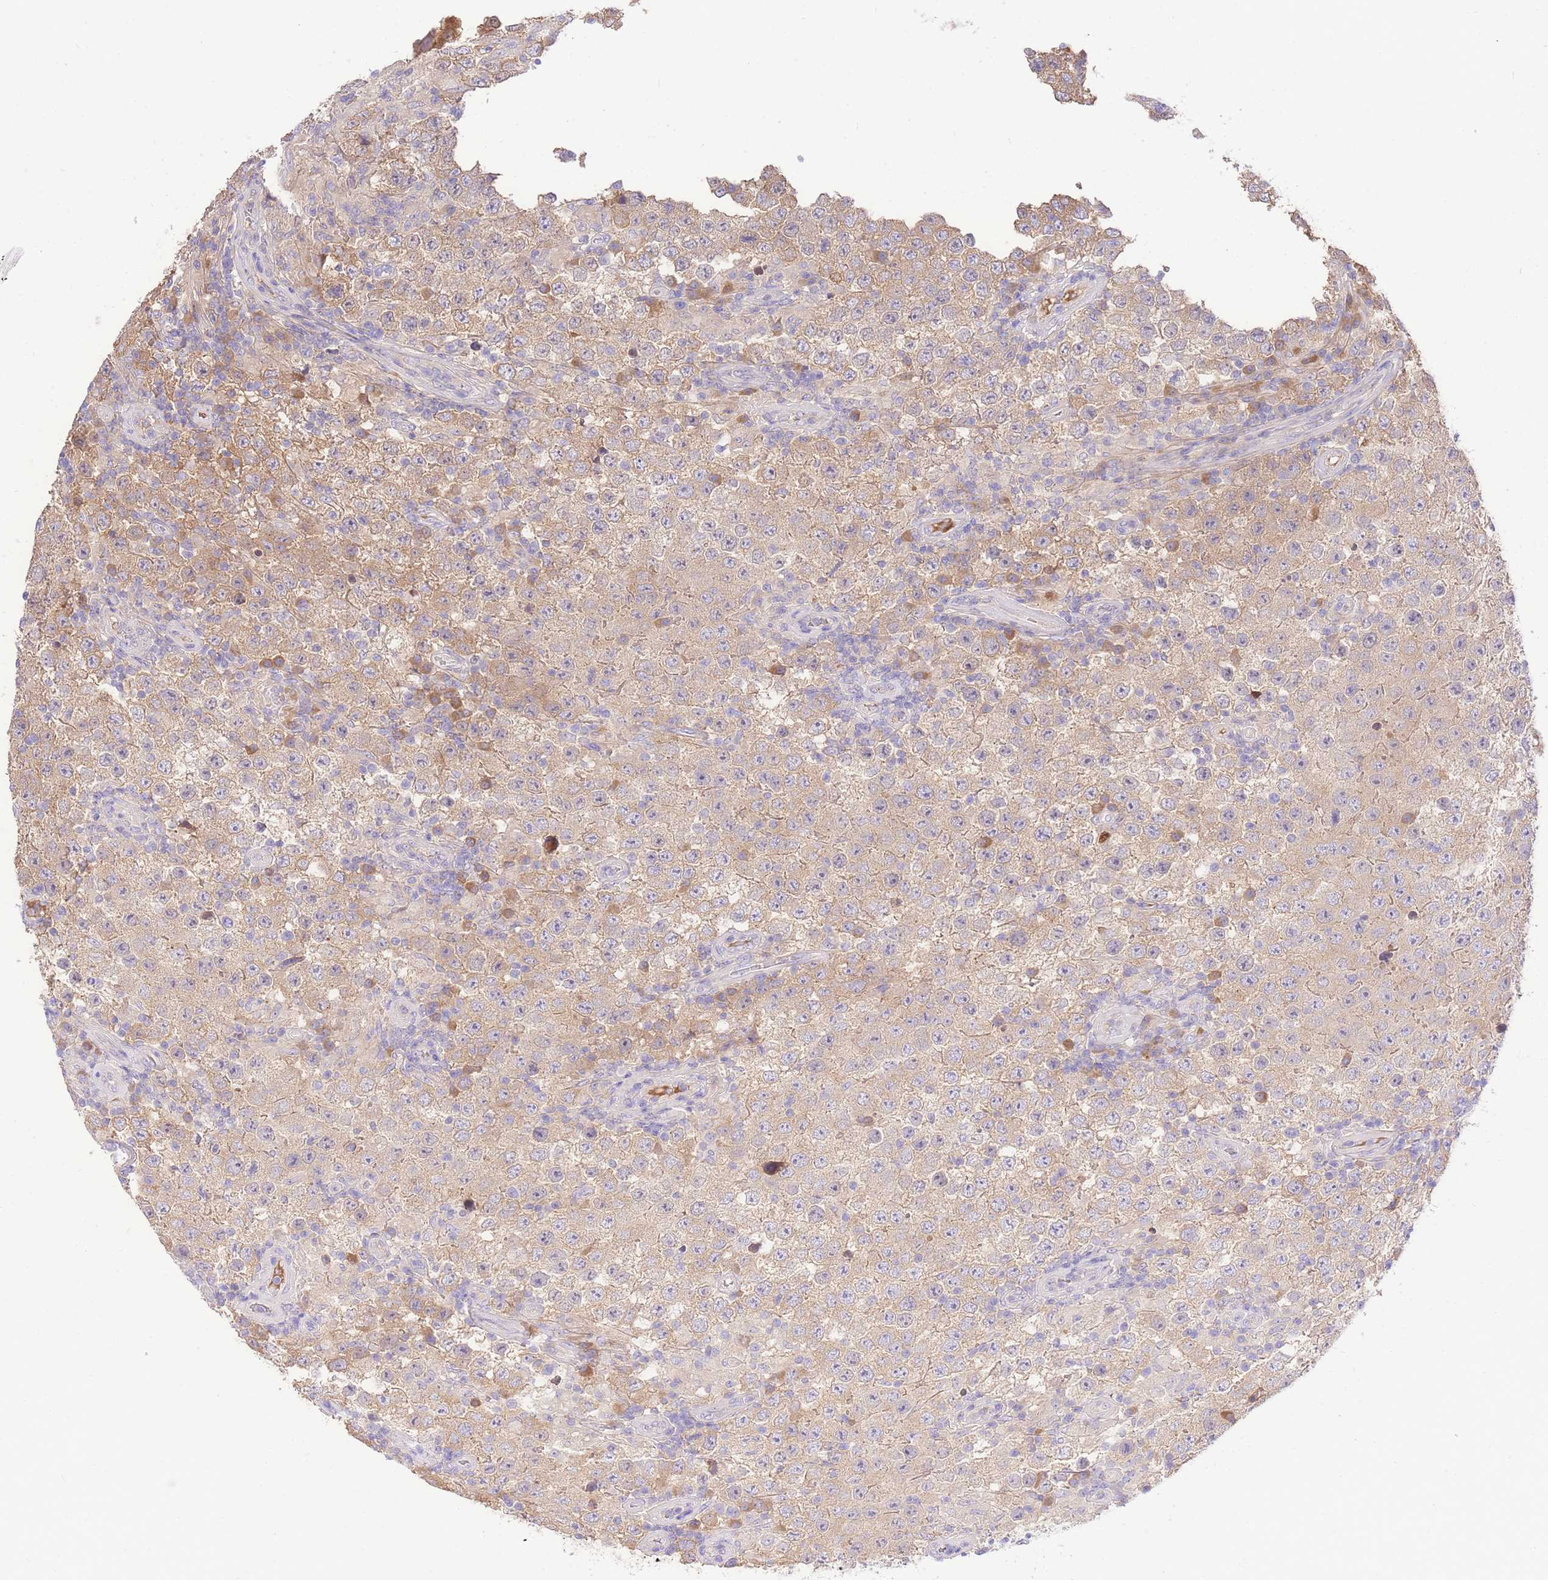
{"staining": {"intensity": "weak", "quantity": ">75%", "location": "cytoplasmic/membranous"}, "tissue": "testis cancer", "cell_type": "Tumor cells", "image_type": "cancer", "snomed": [{"axis": "morphology", "description": "Normal tissue, NOS"}, {"axis": "morphology", "description": "Urothelial carcinoma, High grade"}, {"axis": "morphology", "description": "Seminoma, NOS"}, {"axis": "morphology", "description": "Carcinoma, Embryonal, NOS"}, {"axis": "topography", "description": "Urinary bladder"}, {"axis": "topography", "description": "Testis"}], "caption": "Testis urothelial carcinoma (high-grade) tissue reveals weak cytoplasmic/membranous expression in about >75% of tumor cells, visualized by immunohistochemistry.", "gene": "LIPH", "patient": {"sex": "male", "age": 41}}